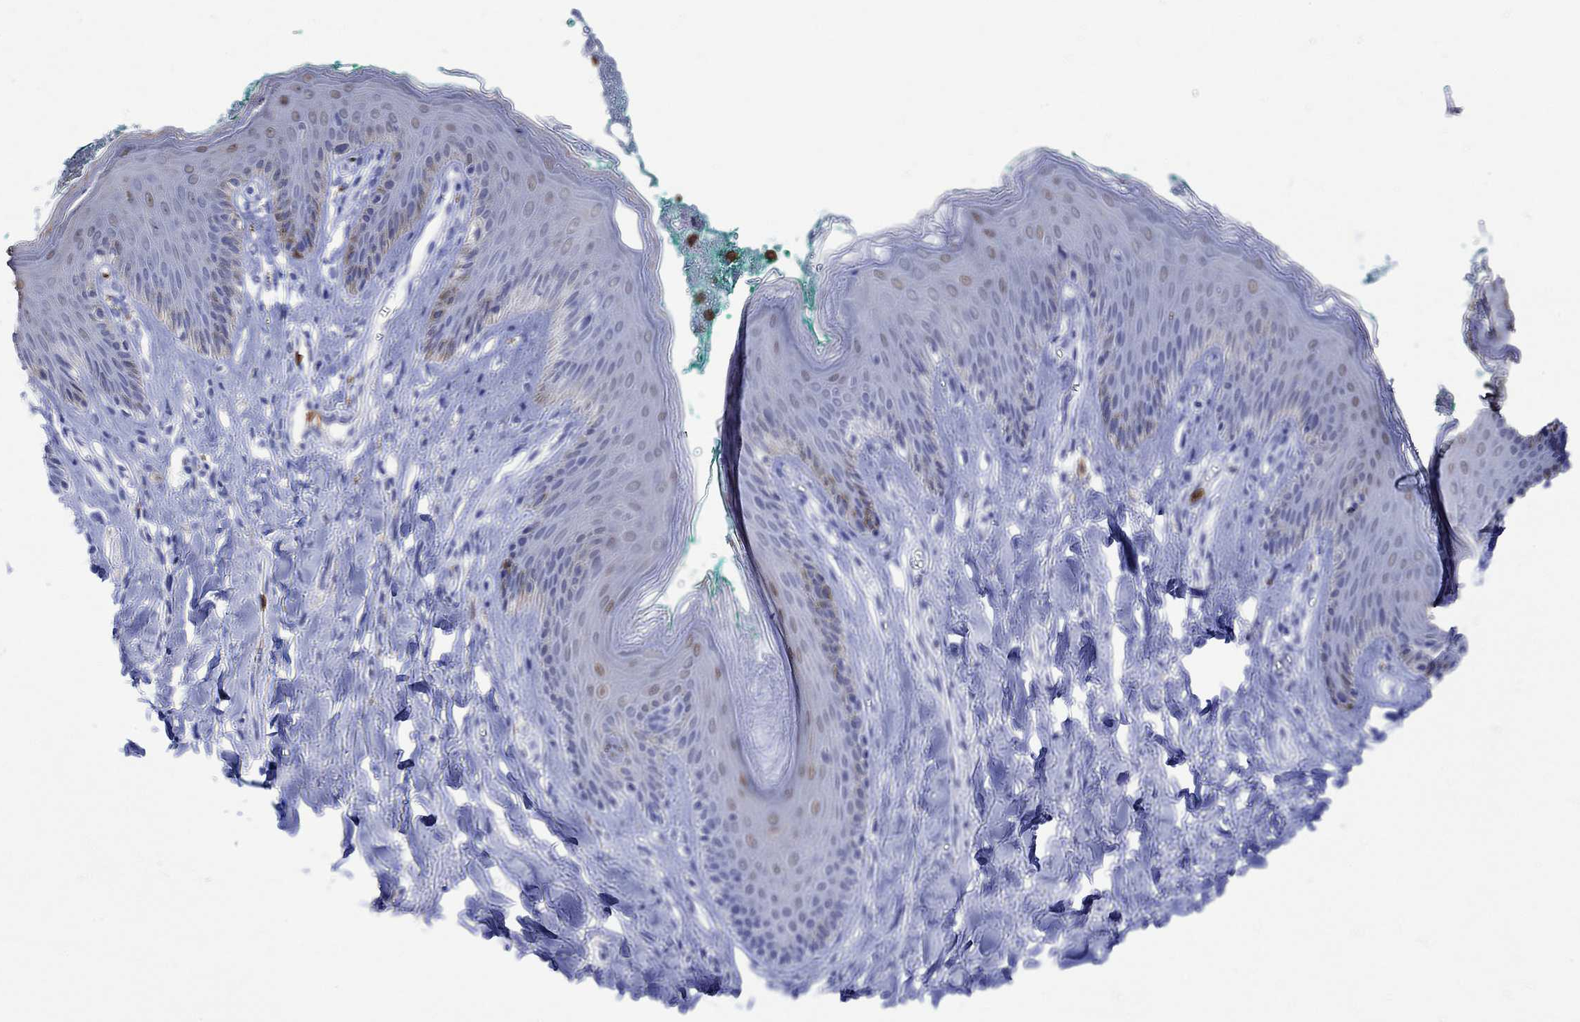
{"staining": {"intensity": "negative", "quantity": "none", "location": "none"}, "tissue": "skin", "cell_type": "Epidermal cells", "image_type": "normal", "snomed": [{"axis": "morphology", "description": "Normal tissue, NOS"}, {"axis": "topography", "description": "Vulva"}], "caption": "Immunohistochemistry (IHC) micrograph of benign skin: human skin stained with DAB (3,3'-diaminobenzidine) demonstrates no significant protein expression in epidermal cells. The staining is performed using DAB brown chromogen with nuclei counter-stained in using hematoxylin.", "gene": "LINGO3", "patient": {"sex": "female", "age": 66}}